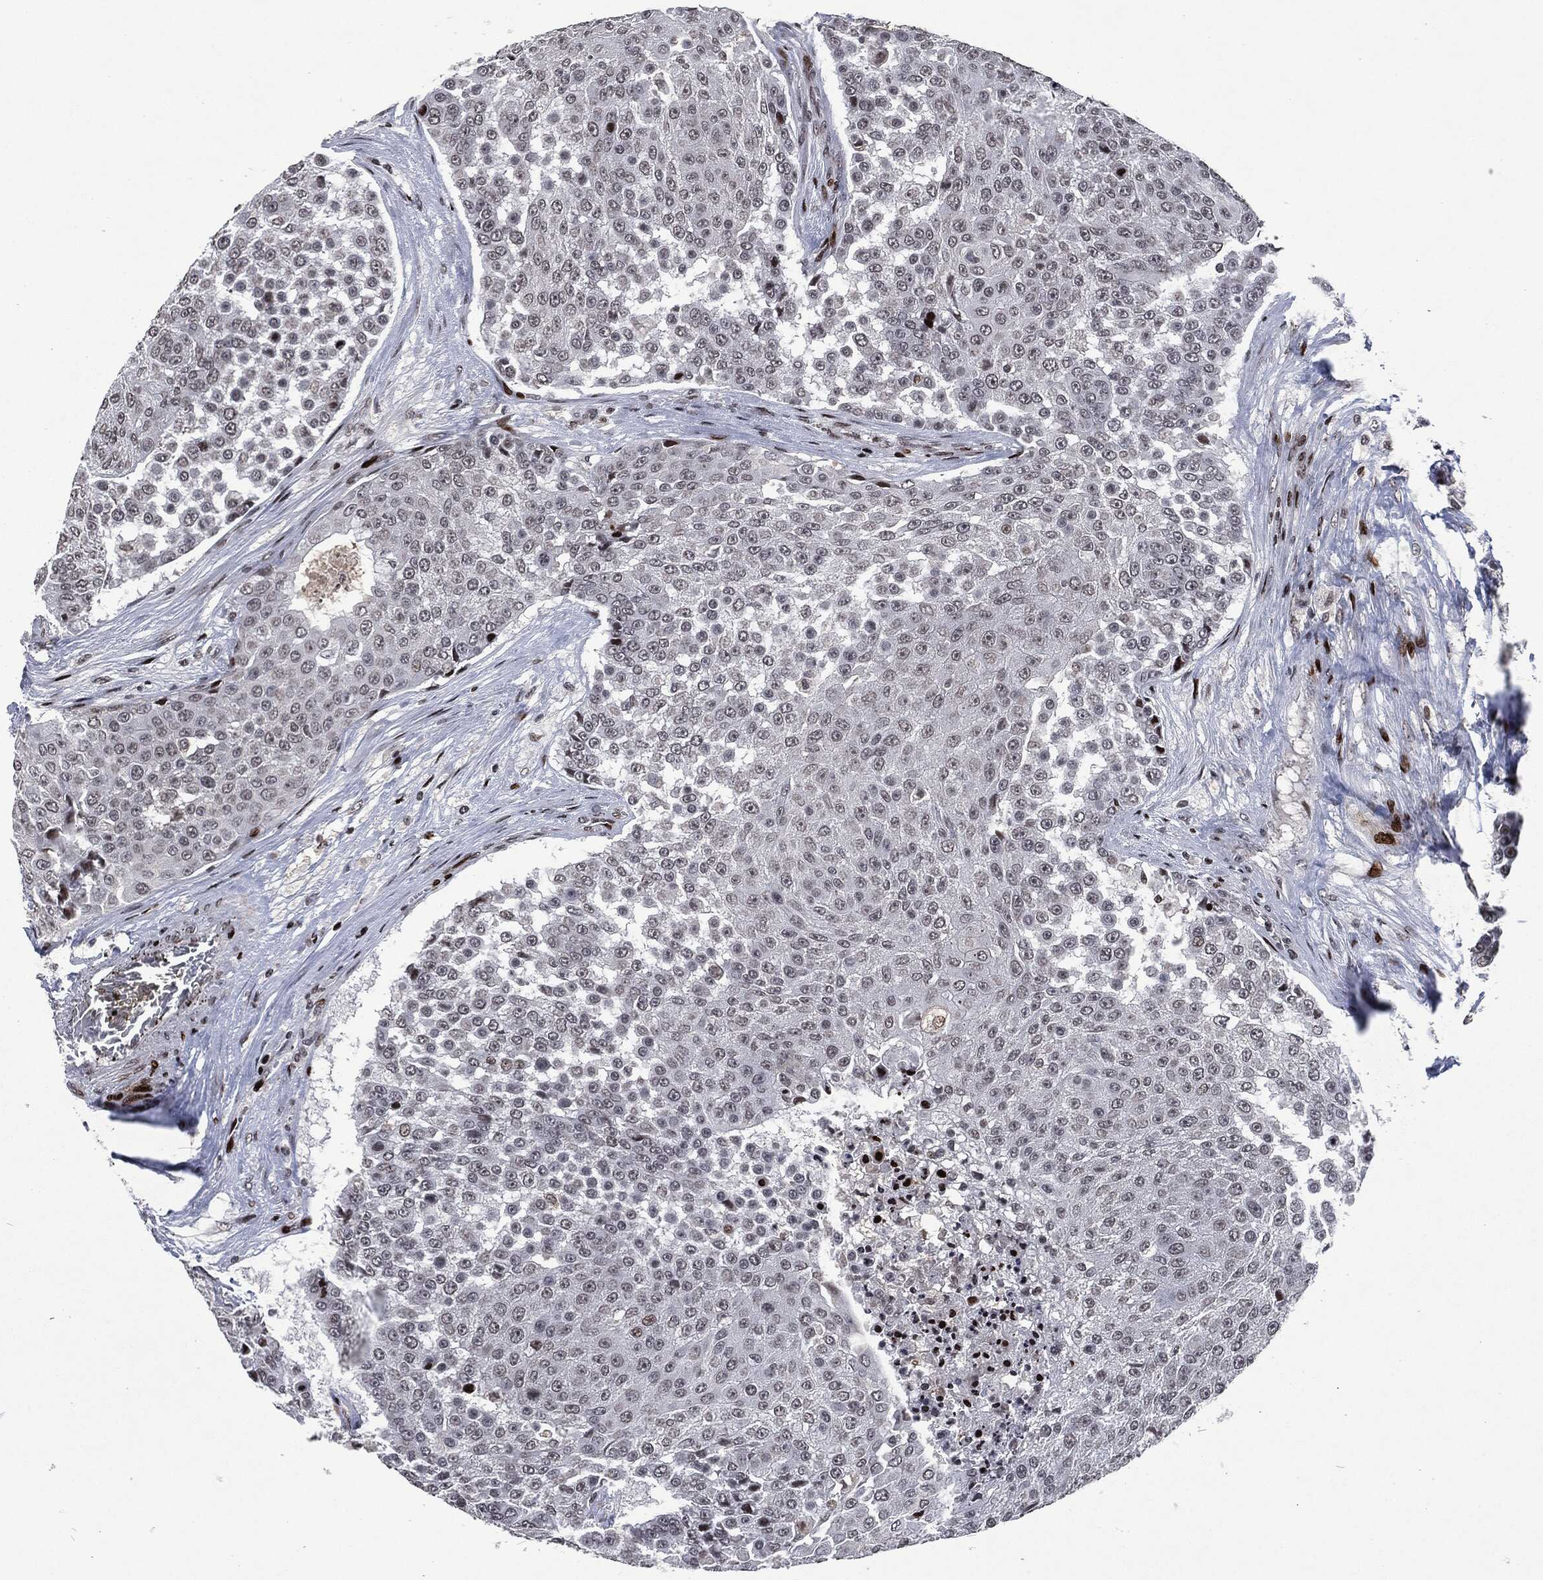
{"staining": {"intensity": "negative", "quantity": "none", "location": "none"}, "tissue": "urothelial cancer", "cell_type": "Tumor cells", "image_type": "cancer", "snomed": [{"axis": "morphology", "description": "Urothelial carcinoma, High grade"}, {"axis": "topography", "description": "Urinary bladder"}], "caption": "Immunohistochemistry of urothelial carcinoma (high-grade) exhibits no positivity in tumor cells. The staining was performed using DAB (3,3'-diaminobenzidine) to visualize the protein expression in brown, while the nuclei were stained in blue with hematoxylin (Magnification: 20x).", "gene": "EGFR", "patient": {"sex": "female", "age": 63}}